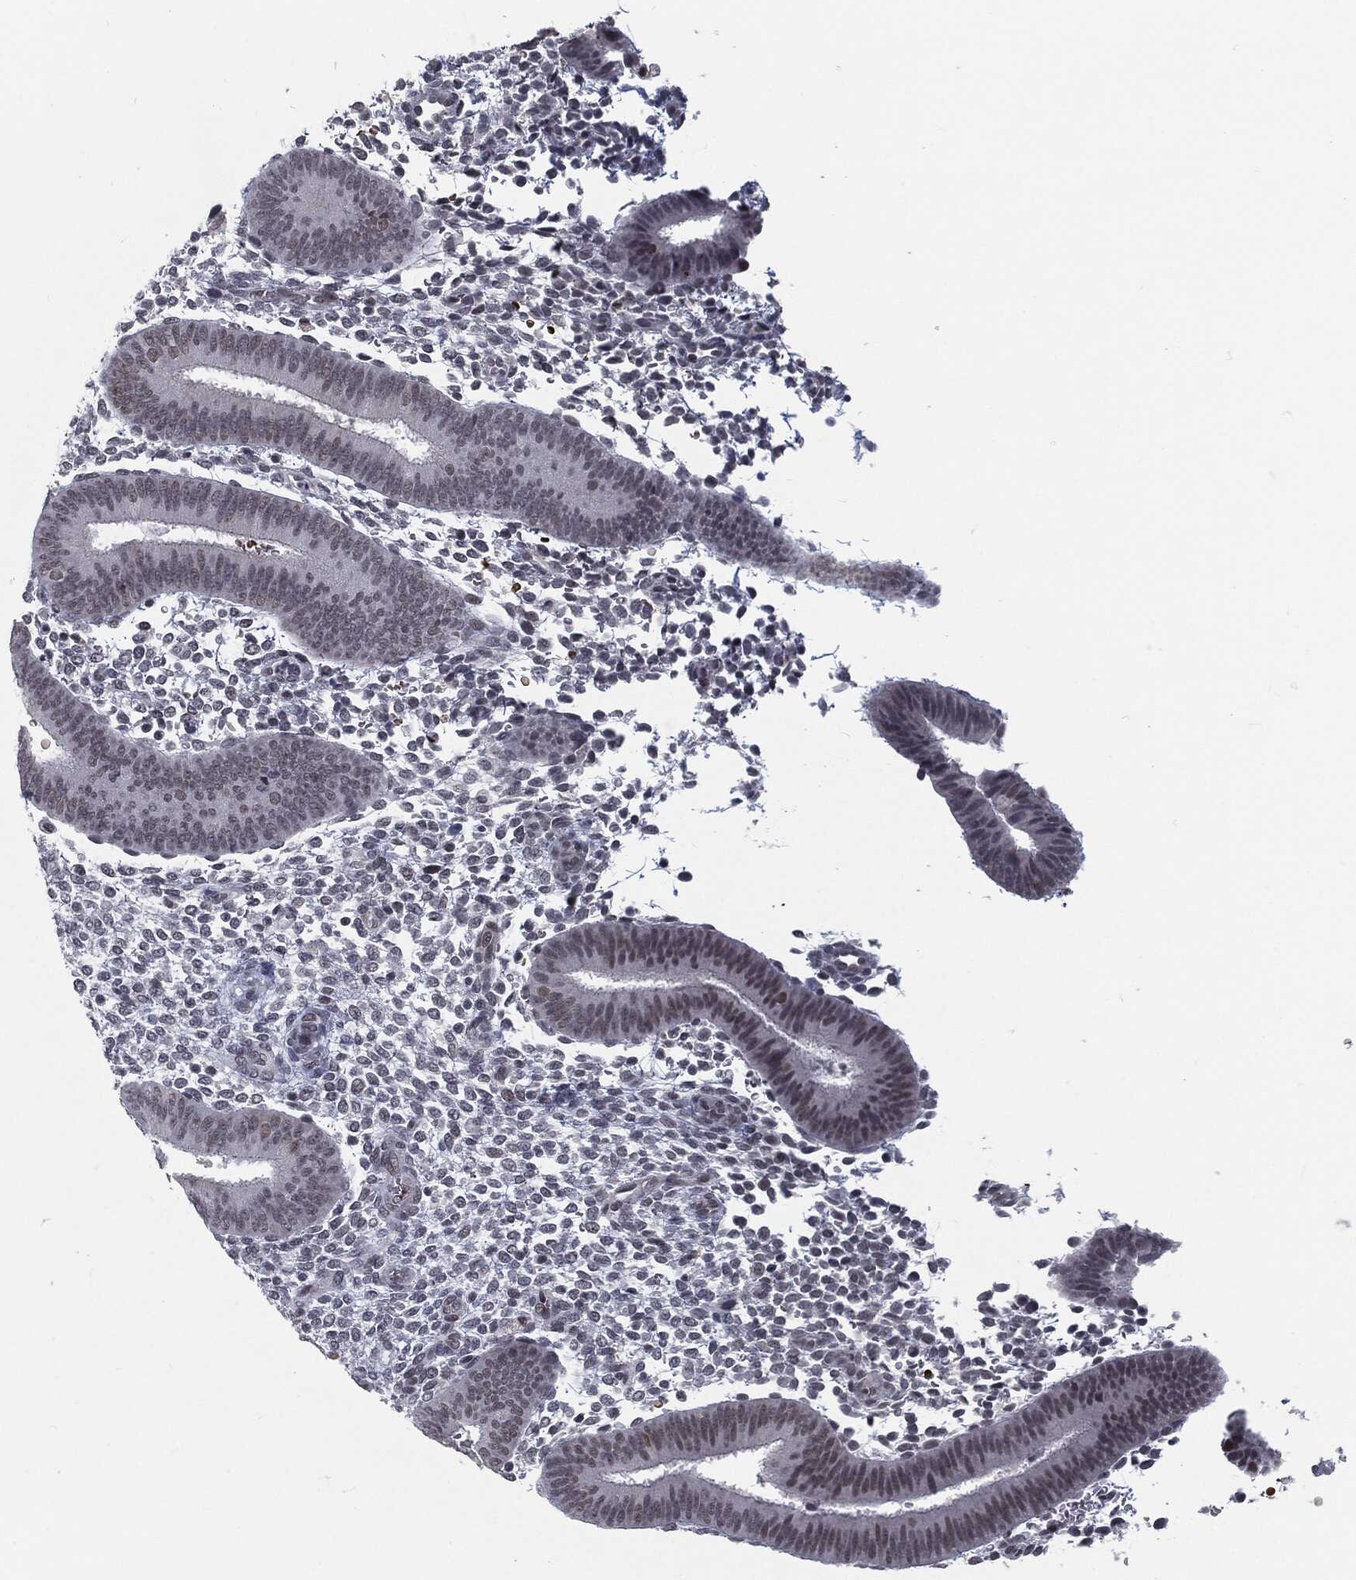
{"staining": {"intensity": "negative", "quantity": "none", "location": "none"}, "tissue": "endometrium", "cell_type": "Cells in endometrial stroma", "image_type": "normal", "snomed": [{"axis": "morphology", "description": "Normal tissue, NOS"}, {"axis": "topography", "description": "Endometrium"}], "caption": "There is no significant expression in cells in endometrial stroma of endometrium.", "gene": "ANXA1", "patient": {"sex": "female", "age": 39}}